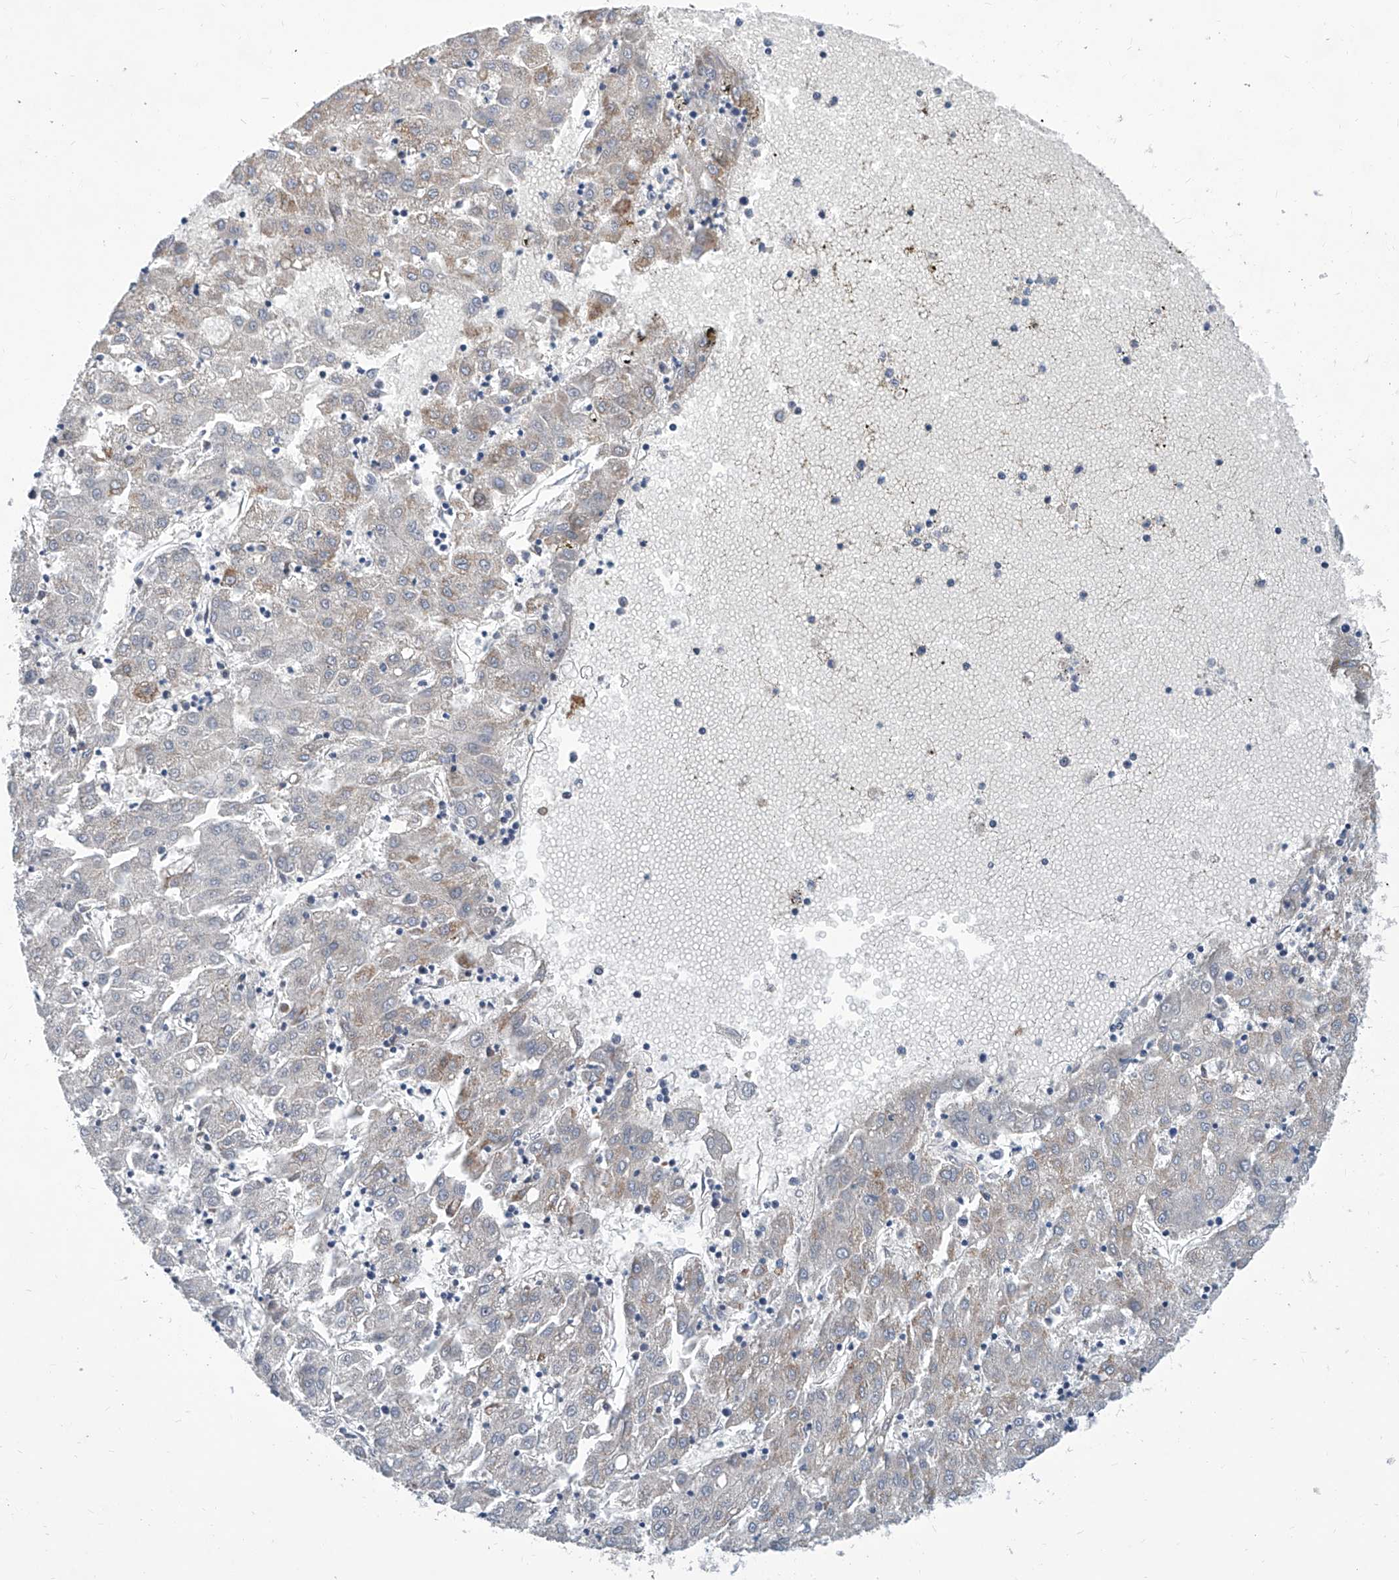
{"staining": {"intensity": "weak", "quantity": "<25%", "location": "cytoplasmic/membranous"}, "tissue": "liver cancer", "cell_type": "Tumor cells", "image_type": "cancer", "snomed": [{"axis": "morphology", "description": "Carcinoma, Hepatocellular, NOS"}, {"axis": "topography", "description": "Liver"}], "caption": "This is an IHC histopathology image of liver cancer (hepatocellular carcinoma). There is no positivity in tumor cells.", "gene": "ZNF519", "patient": {"sex": "male", "age": 72}}